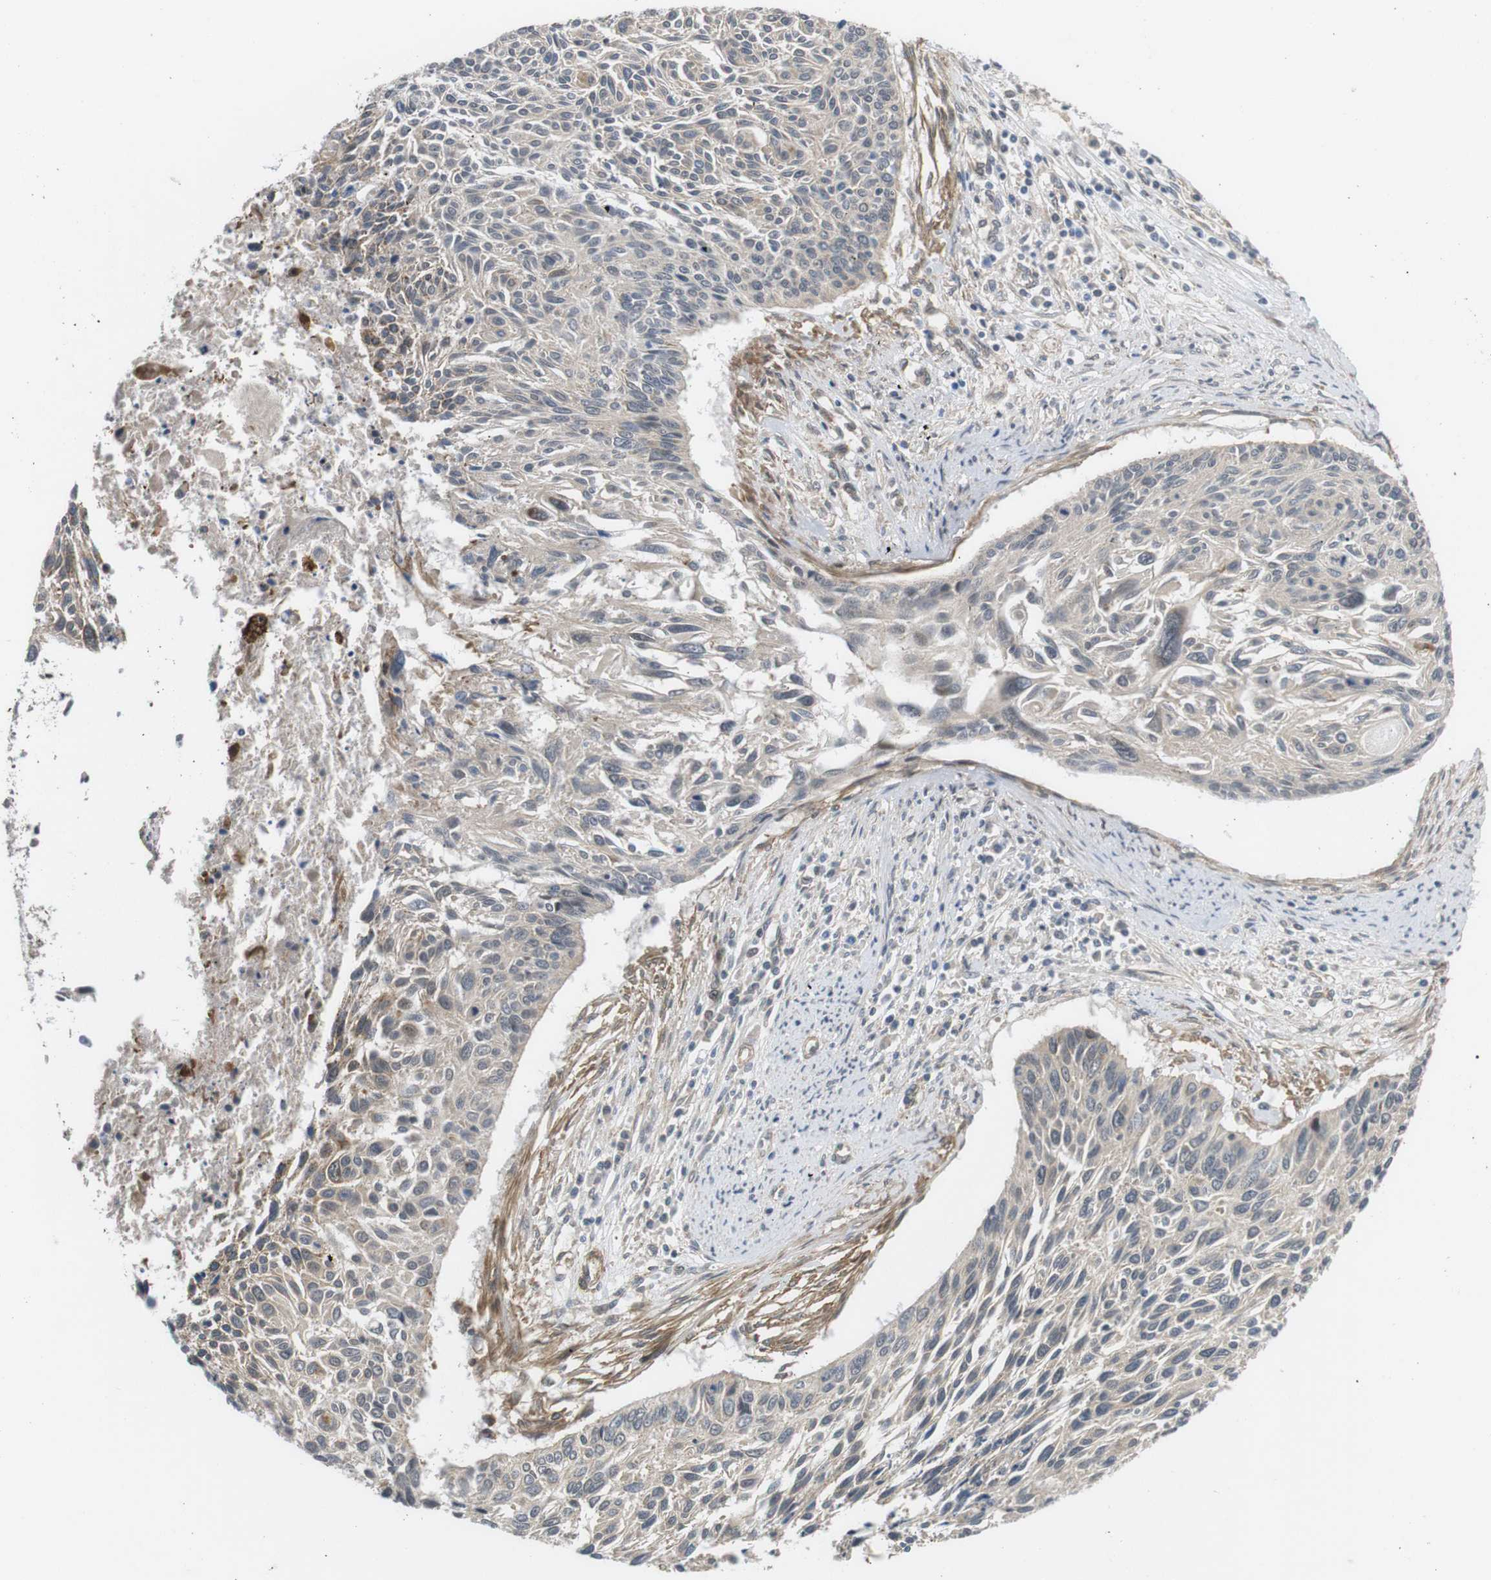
{"staining": {"intensity": "weak", "quantity": "25%-75%", "location": "cytoplasmic/membranous"}, "tissue": "cervical cancer", "cell_type": "Tumor cells", "image_type": "cancer", "snomed": [{"axis": "morphology", "description": "Squamous cell carcinoma, NOS"}, {"axis": "topography", "description": "Cervix"}], "caption": "A photomicrograph showing weak cytoplasmic/membranous expression in approximately 25%-75% of tumor cells in cervical cancer (squamous cell carcinoma), as visualized by brown immunohistochemical staining.", "gene": "KANK2", "patient": {"sex": "female", "age": 55}}